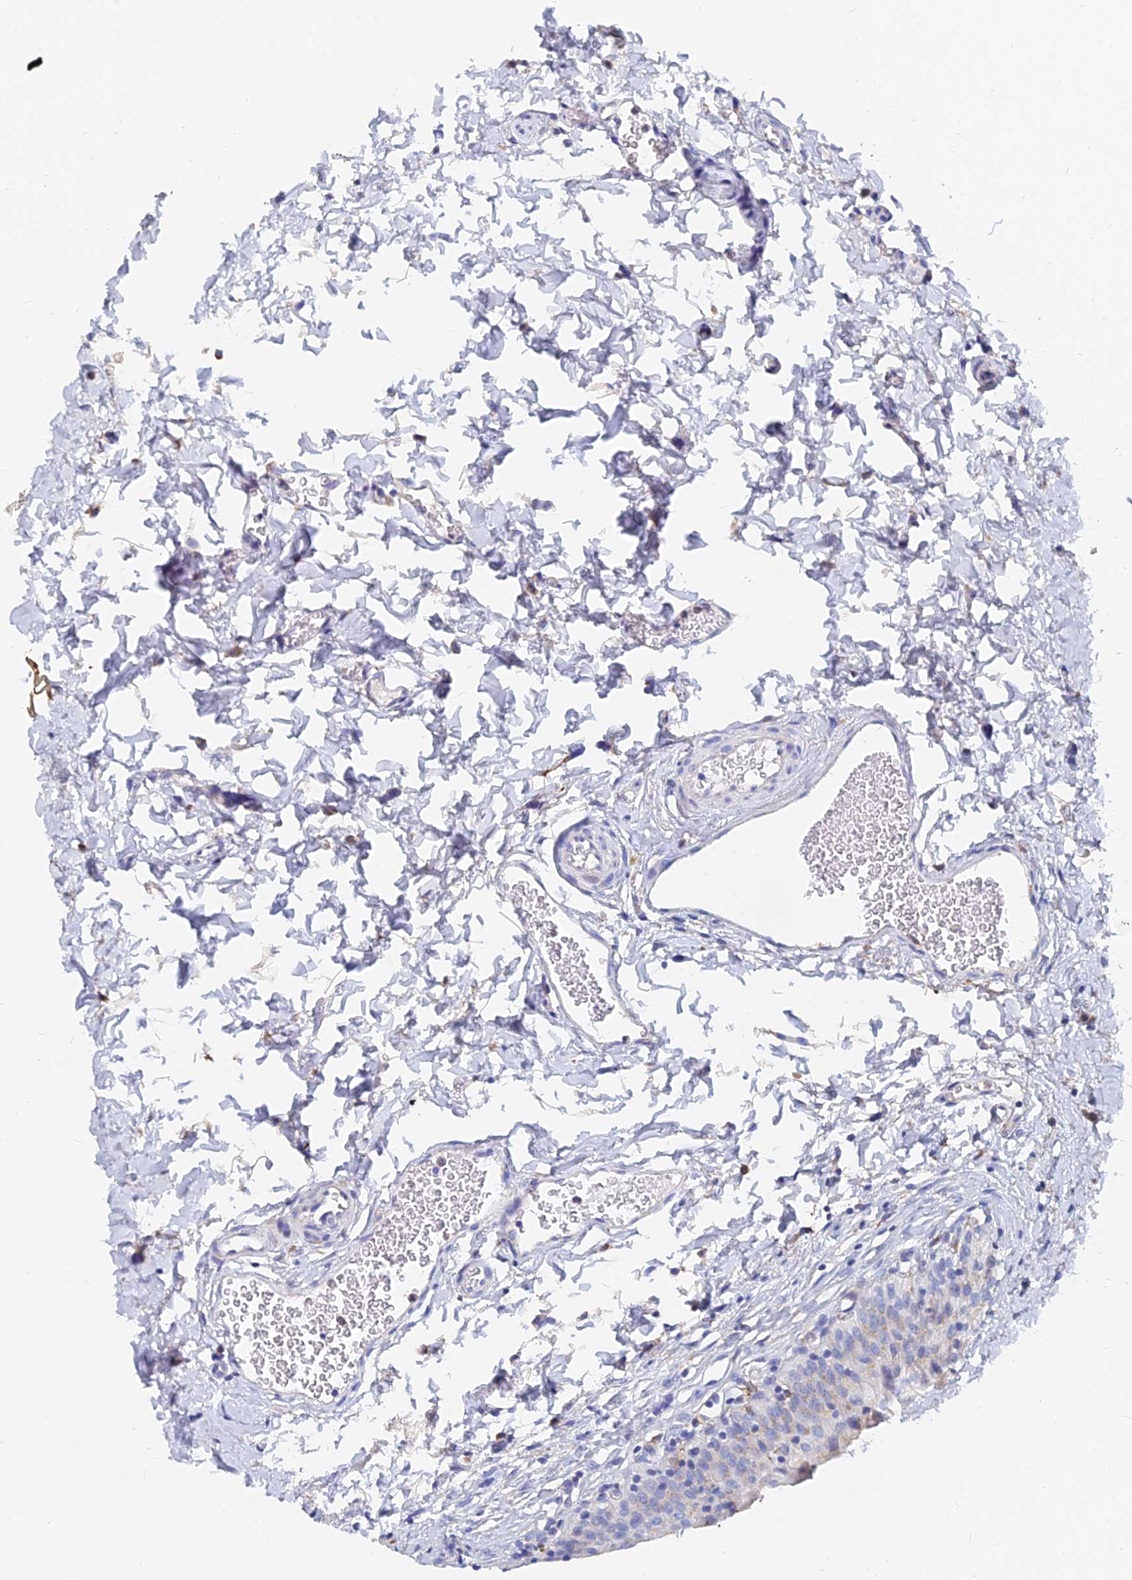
{"staining": {"intensity": "moderate", "quantity": "<25%", "location": "cytoplasmic/membranous"}, "tissue": "urinary bladder", "cell_type": "Urothelial cells", "image_type": "normal", "snomed": [{"axis": "morphology", "description": "Normal tissue, NOS"}, {"axis": "topography", "description": "Urinary bladder"}], "caption": "Urinary bladder stained for a protein demonstrates moderate cytoplasmic/membranous positivity in urothelial cells. Nuclei are stained in blue.", "gene": "SPNS1", "patient": {"sex": "male", "age": 55}}